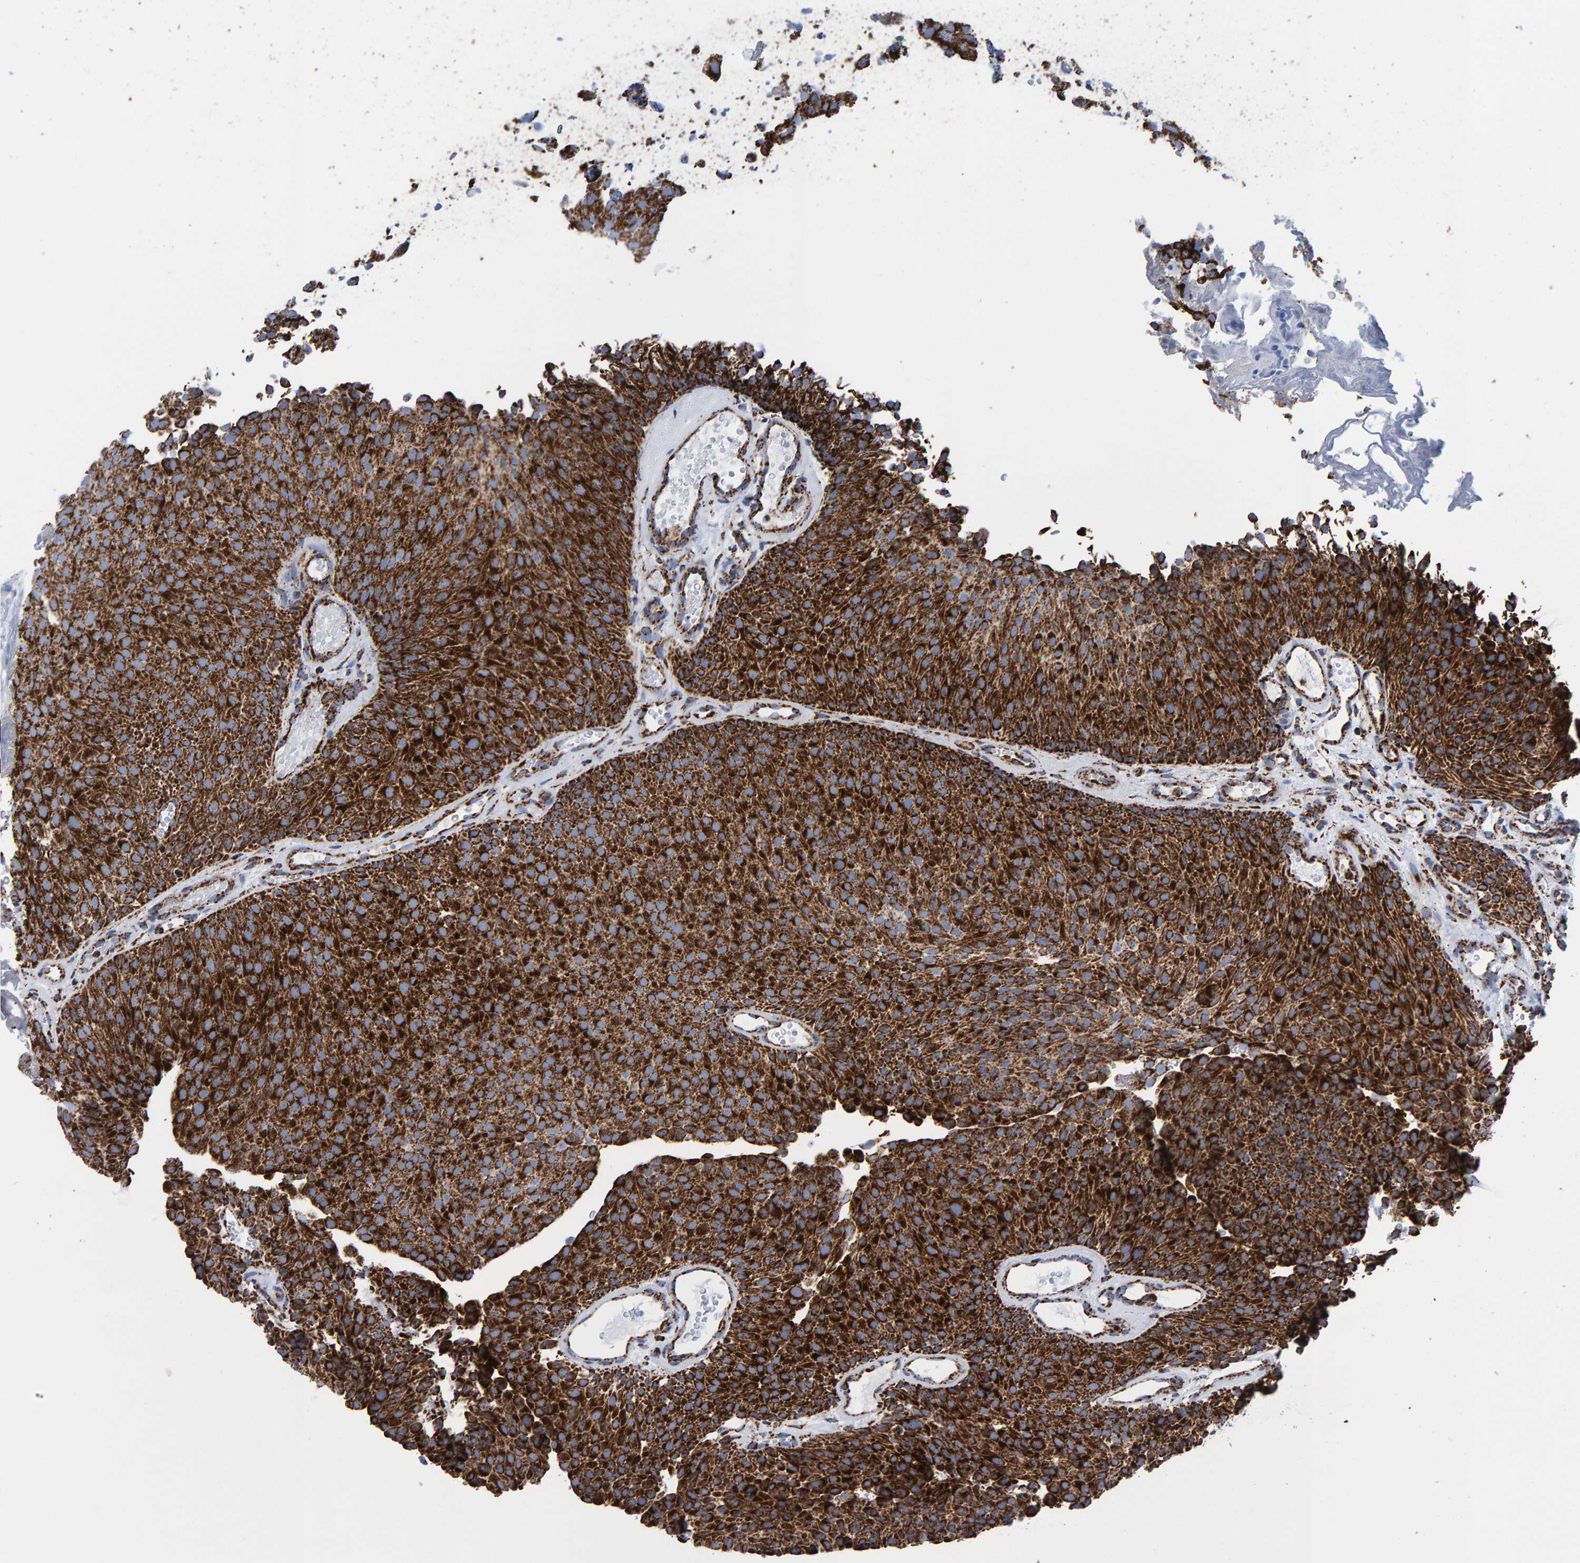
{"staining": {"intensity": "strong", "quantity": ">75%", "location": "cytoplasmic/membranous"}, "tissue": "urothelial cancer", "cell_type": "Tumor cells", "image_type": "cancer", "snomed": [{"axis": "morphology", "description": "Urothelial carcinoma, Low grade"}, {"axis": "topography", "description": "Urinary bladder"}], "caption": "A high-resolution histopathology image shows immunohistochemistry (IHC) staining of urothelial carcinoma (low-grade), which displays strong cytoplasmic/membranous positivity in approximately >75% of tumor cells. (DAB IHC with brightfield microscopy, high magnification).", "gene": "ENSG00000262660", "patient": {"sex": "male", "age": 78}}